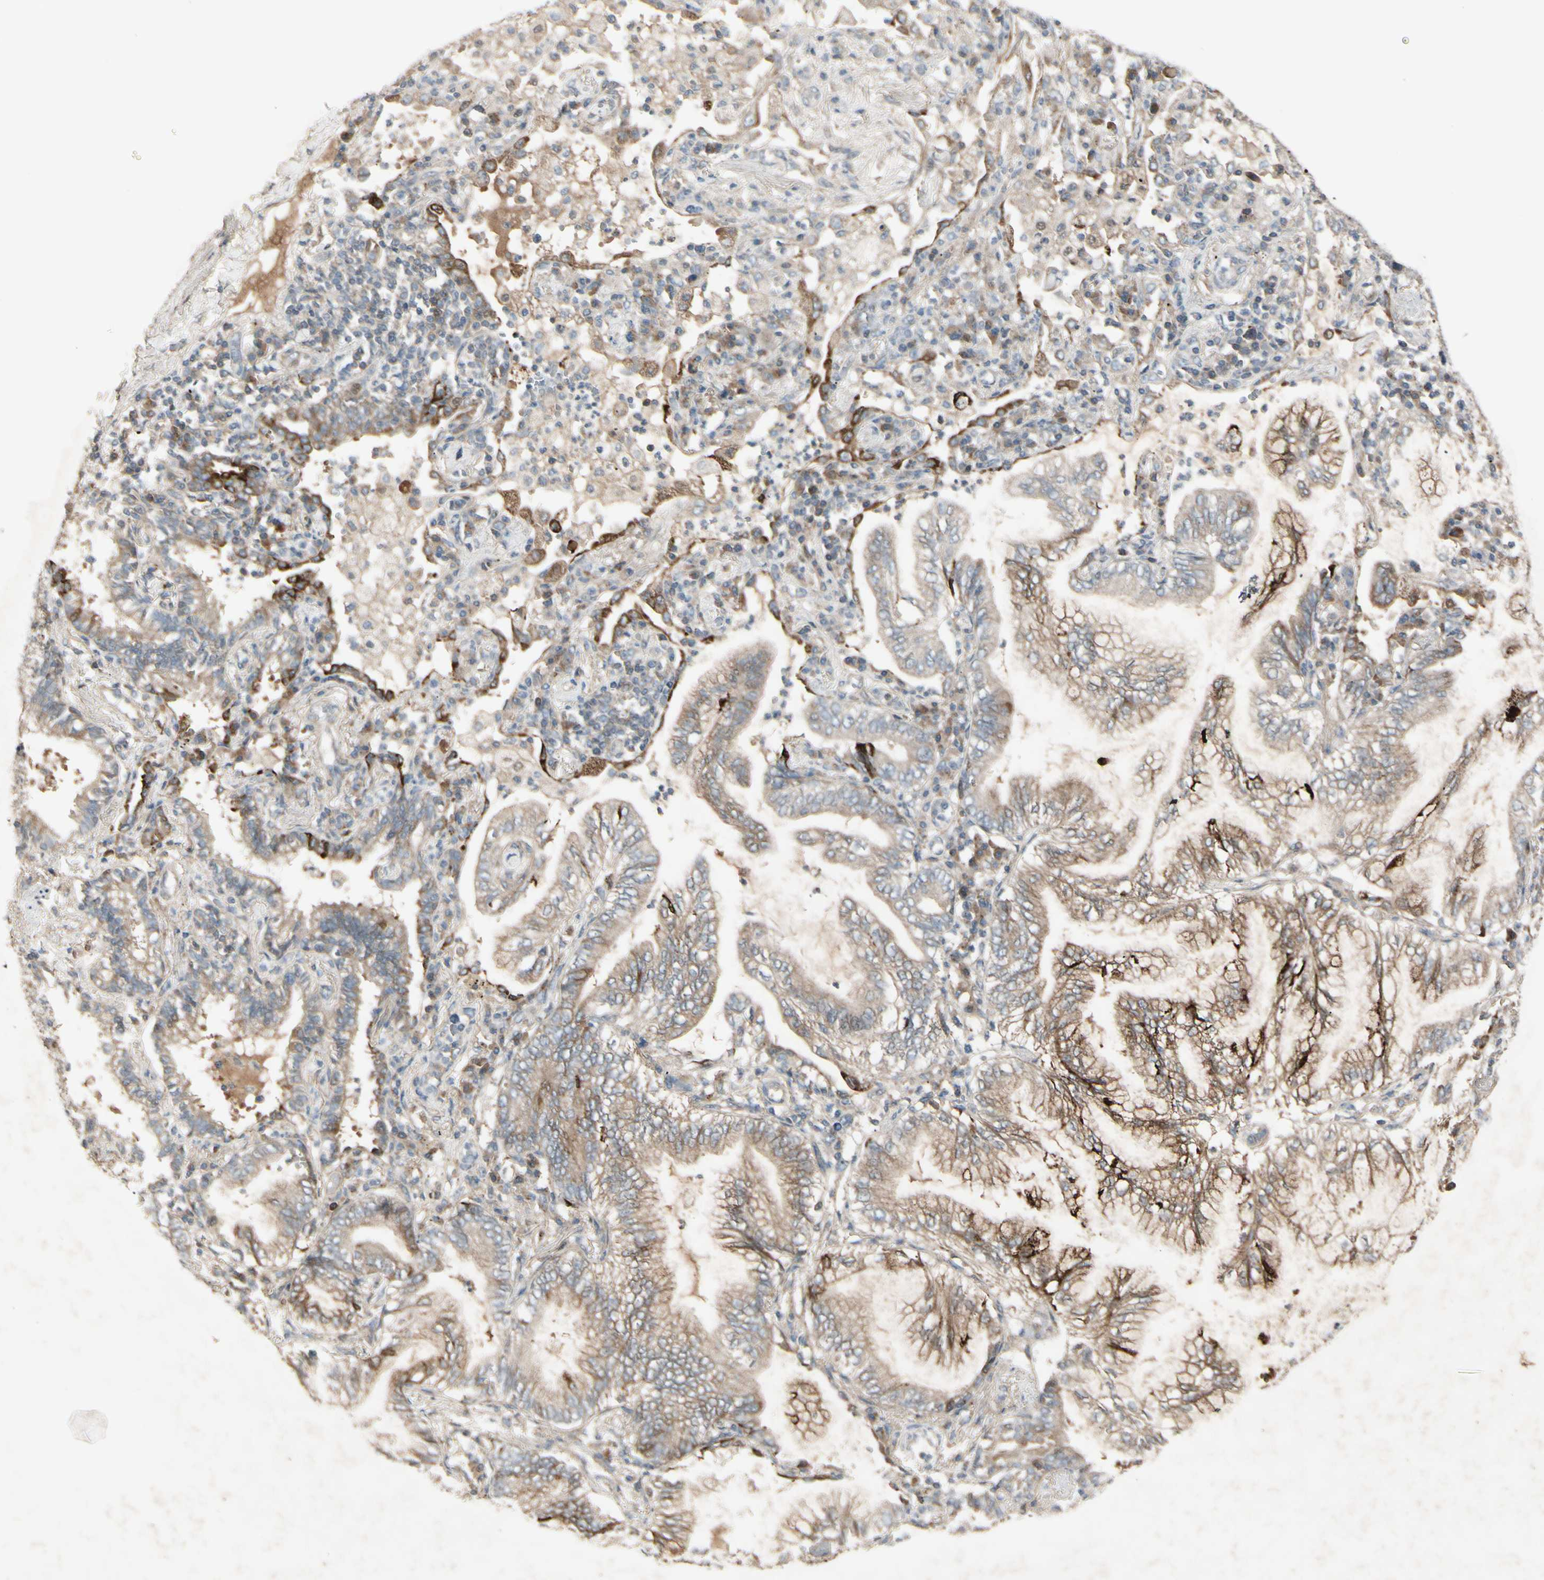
{"staining": {"intensity": "moderate", "quantity": ">75%", "location": "cytoplasmic/membranous"}, "tissue": "lung cancer", "cell_type": "Tumor cells", "image_type": "cancer", "snomed": [{"axis": "morphology", "description": "Normal tissue, NOS"}, {"axis": "morphology", "description": "Adenocarcinoma, NOS"}, {"axis": "topography", "description": "Bronchus"}, {"axis": "topography", "description": "Lung"}], "caption": "Immunohistochemistry (IHC) histopathology image of human lung cancer (adenocarcinoma) stained for a protein (brown), which shows medium levels of moderate cytoplasmic/membranous expression in approximately >75% of tumor cells.", "gene": "FHDC1", "patient": {"sex": "female", "age": 70}}